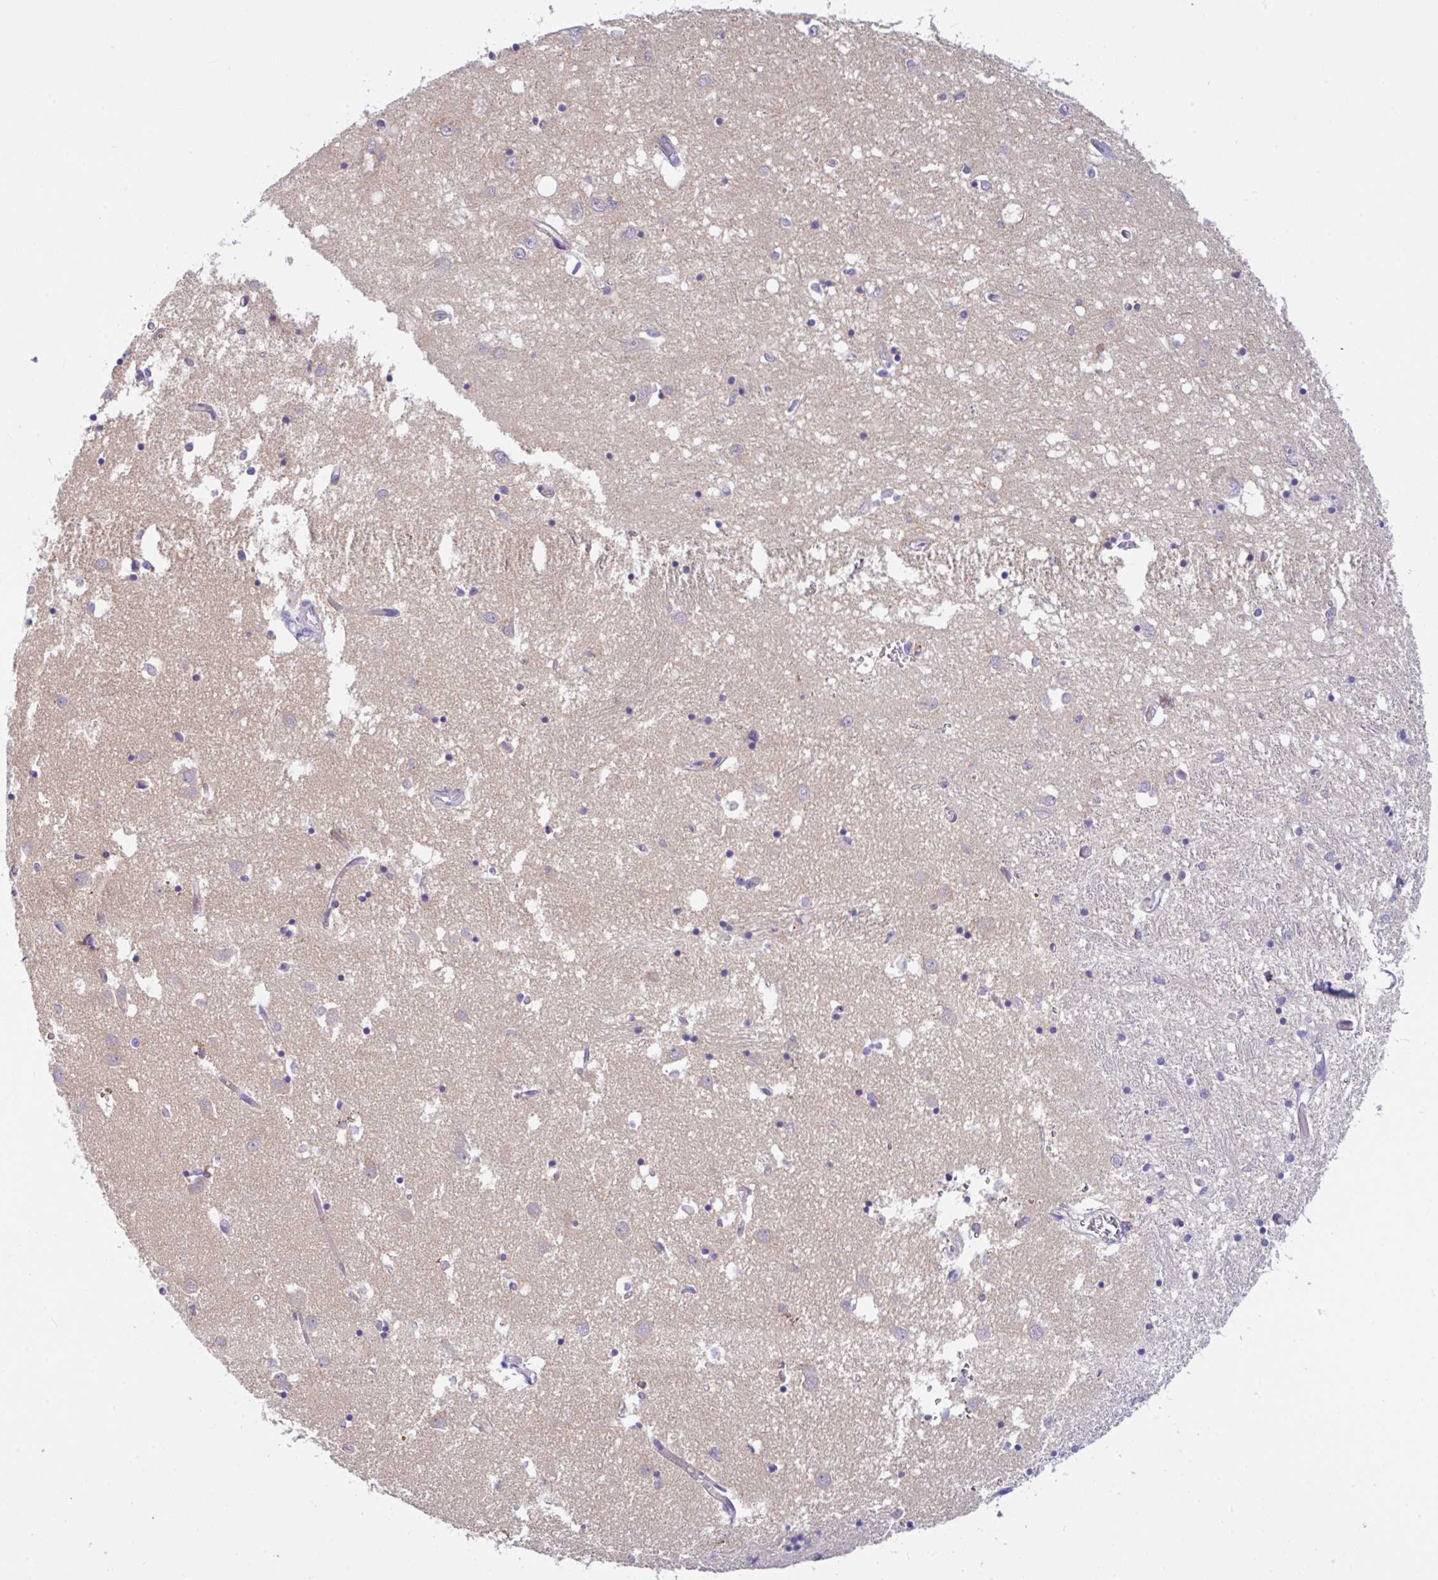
{"staining": {"intensity": "negative", "quantity": "none", "location": "none"}, "tissue": "caudate", "cell_type": "Glial cells", "image_type": "normal", "snomed": [{"axis": "morphology", "description": "Normal tissue, NOS"}, {"axis": "topography", "description": "Lateral ventricle wall"}], "caption": "Immunohistochemical staining of normal human caudate exhibits no significant staining in glial cells.", "gene": "SERPINE3", "patient": {"sex": "male", "age": 70}}